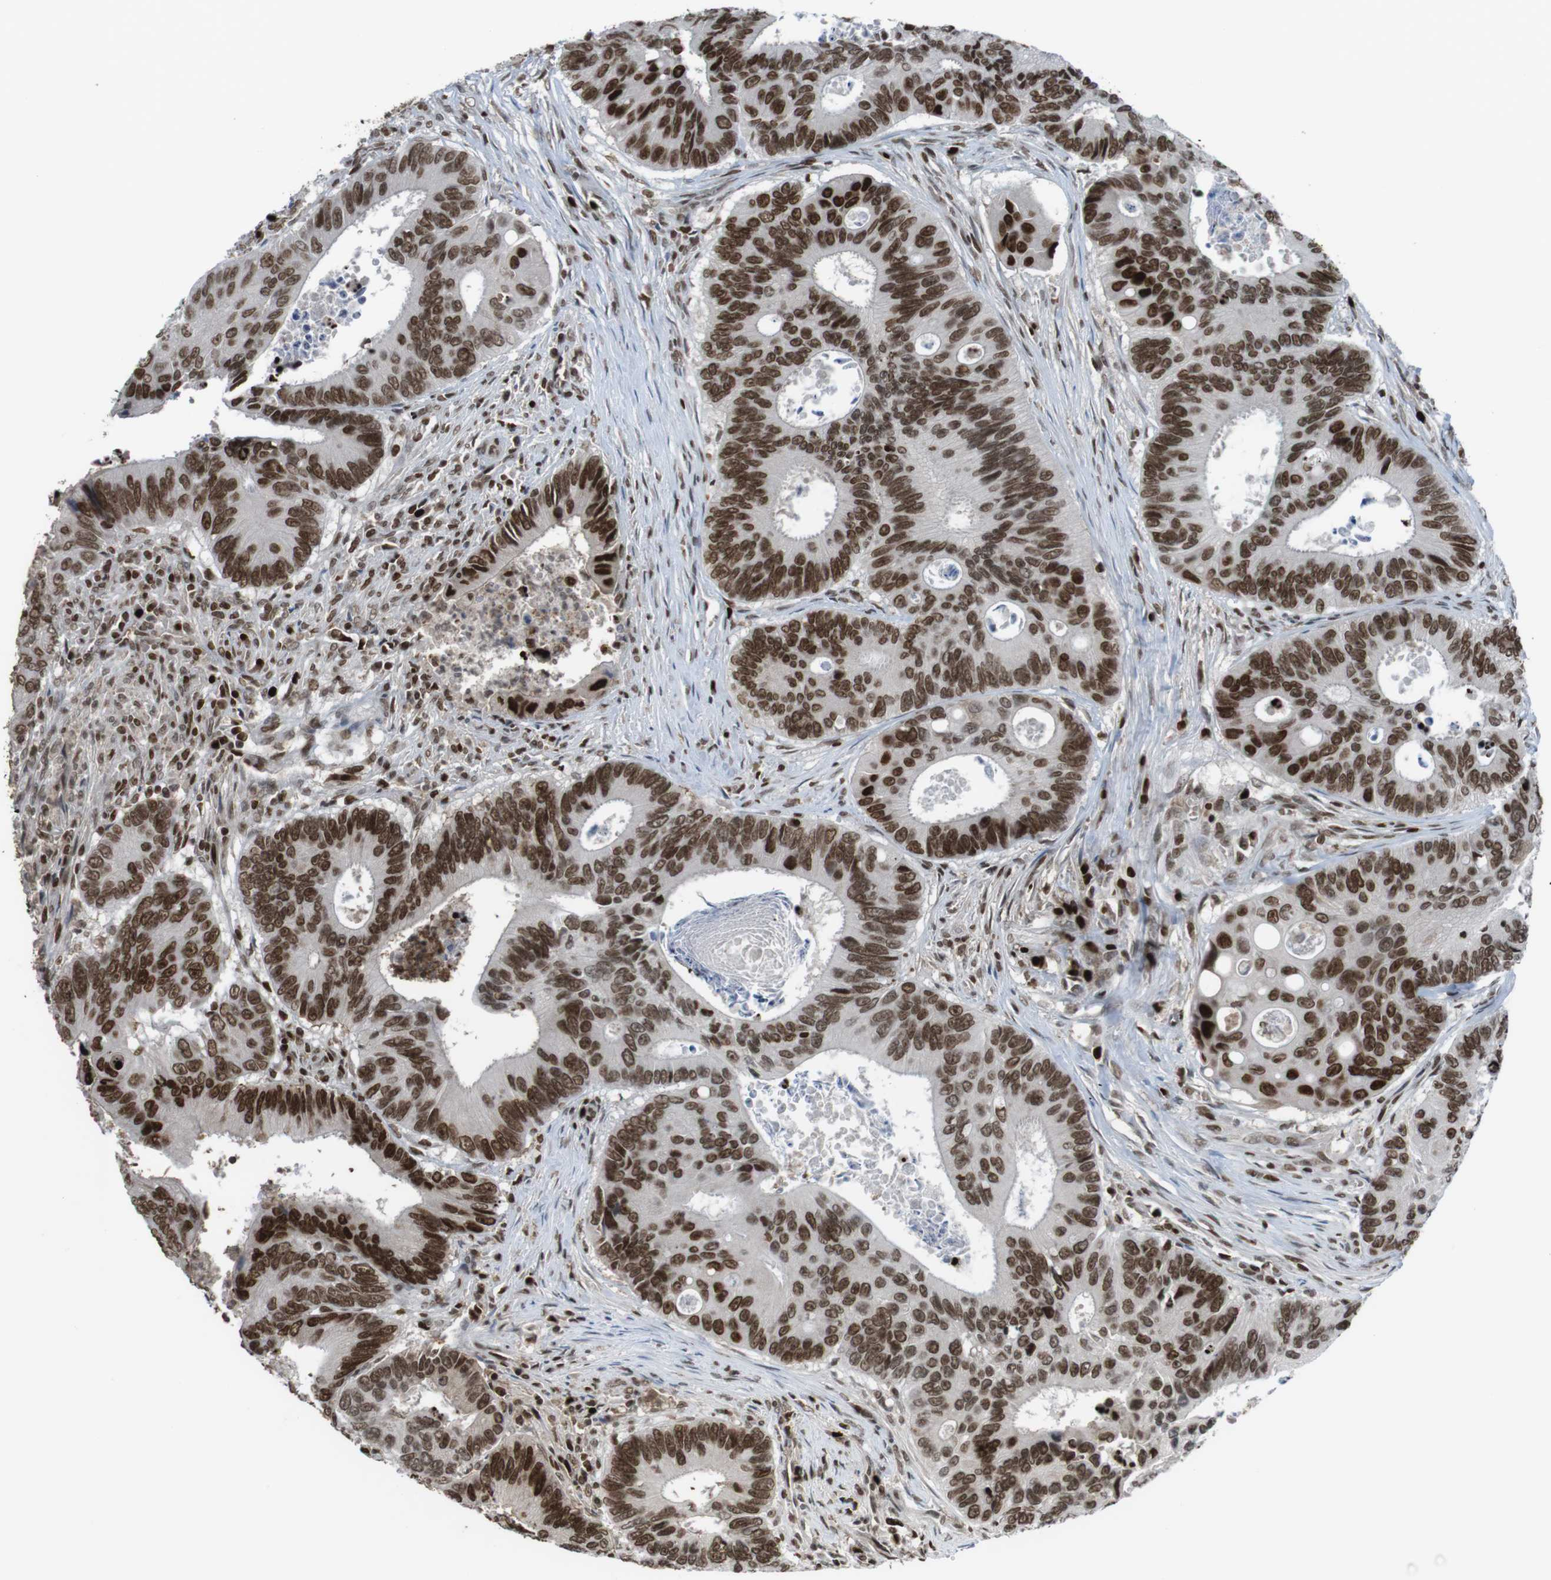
{"staining": {"intensity": "strong", "quantity": ">75%", "location": "nuclear"}, "tissue": "colorectal cancer", "cell_type": "Tumor cells", "image_type": "cancer", "snomed": [{"axis": "morphology", "description": "Inflammation, NOS"}, {"axis": "morphology", "description": "Adenocarcinoma, NOS"}, {"axis": "topography", "description": "Colon"}], "caption": "Colorectal adenocarcinoma was stained to show a protein in brown. There is high levels of strong nuclear expression in approximately >75% of tumor cells.", "gene": "SUB1", "patient": {"sex": "male", "age": 72}}